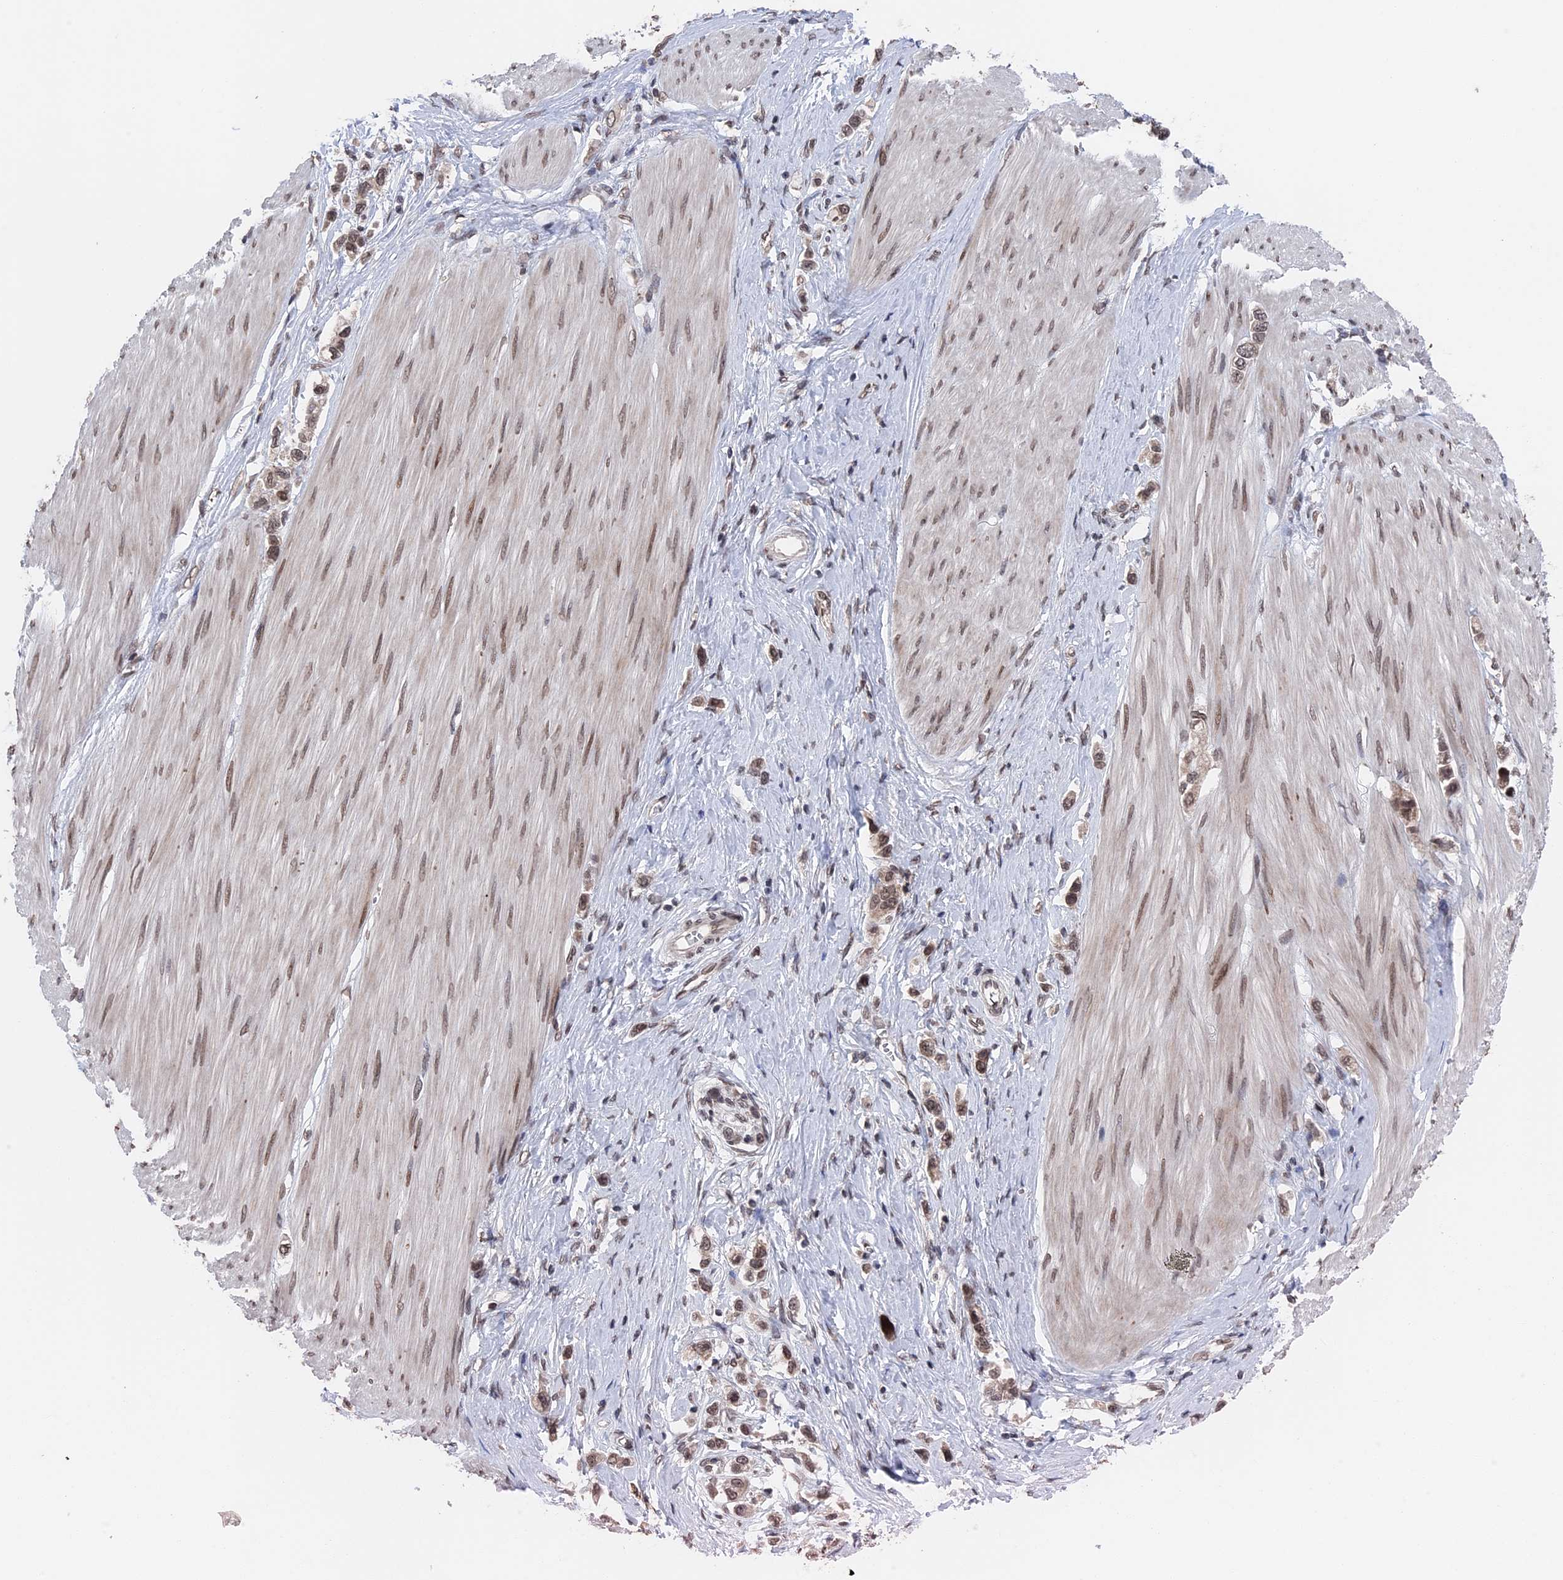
{"staining": {"intensity": "moderate", "quantity": ">75%", "location": "nuclear"}, "tissue": "stomach cancer", "cell_type": "Tumor cells", "image_type": "cancer", "snomed": [{"axis": "morphology", "description": "Adenocarcinoma, NOS"}, {"axis": "topography", "description": "Stomach"}], "caption": "Tumor cells show moderate nuclear positivity in approximately >75% of cells in adenocarcinoma (stomach). (DAB IHC with brightfield microscopy, high magnification).", "gene": "NR2C2AP", "patient": {"sex": "female", "age": 65}}